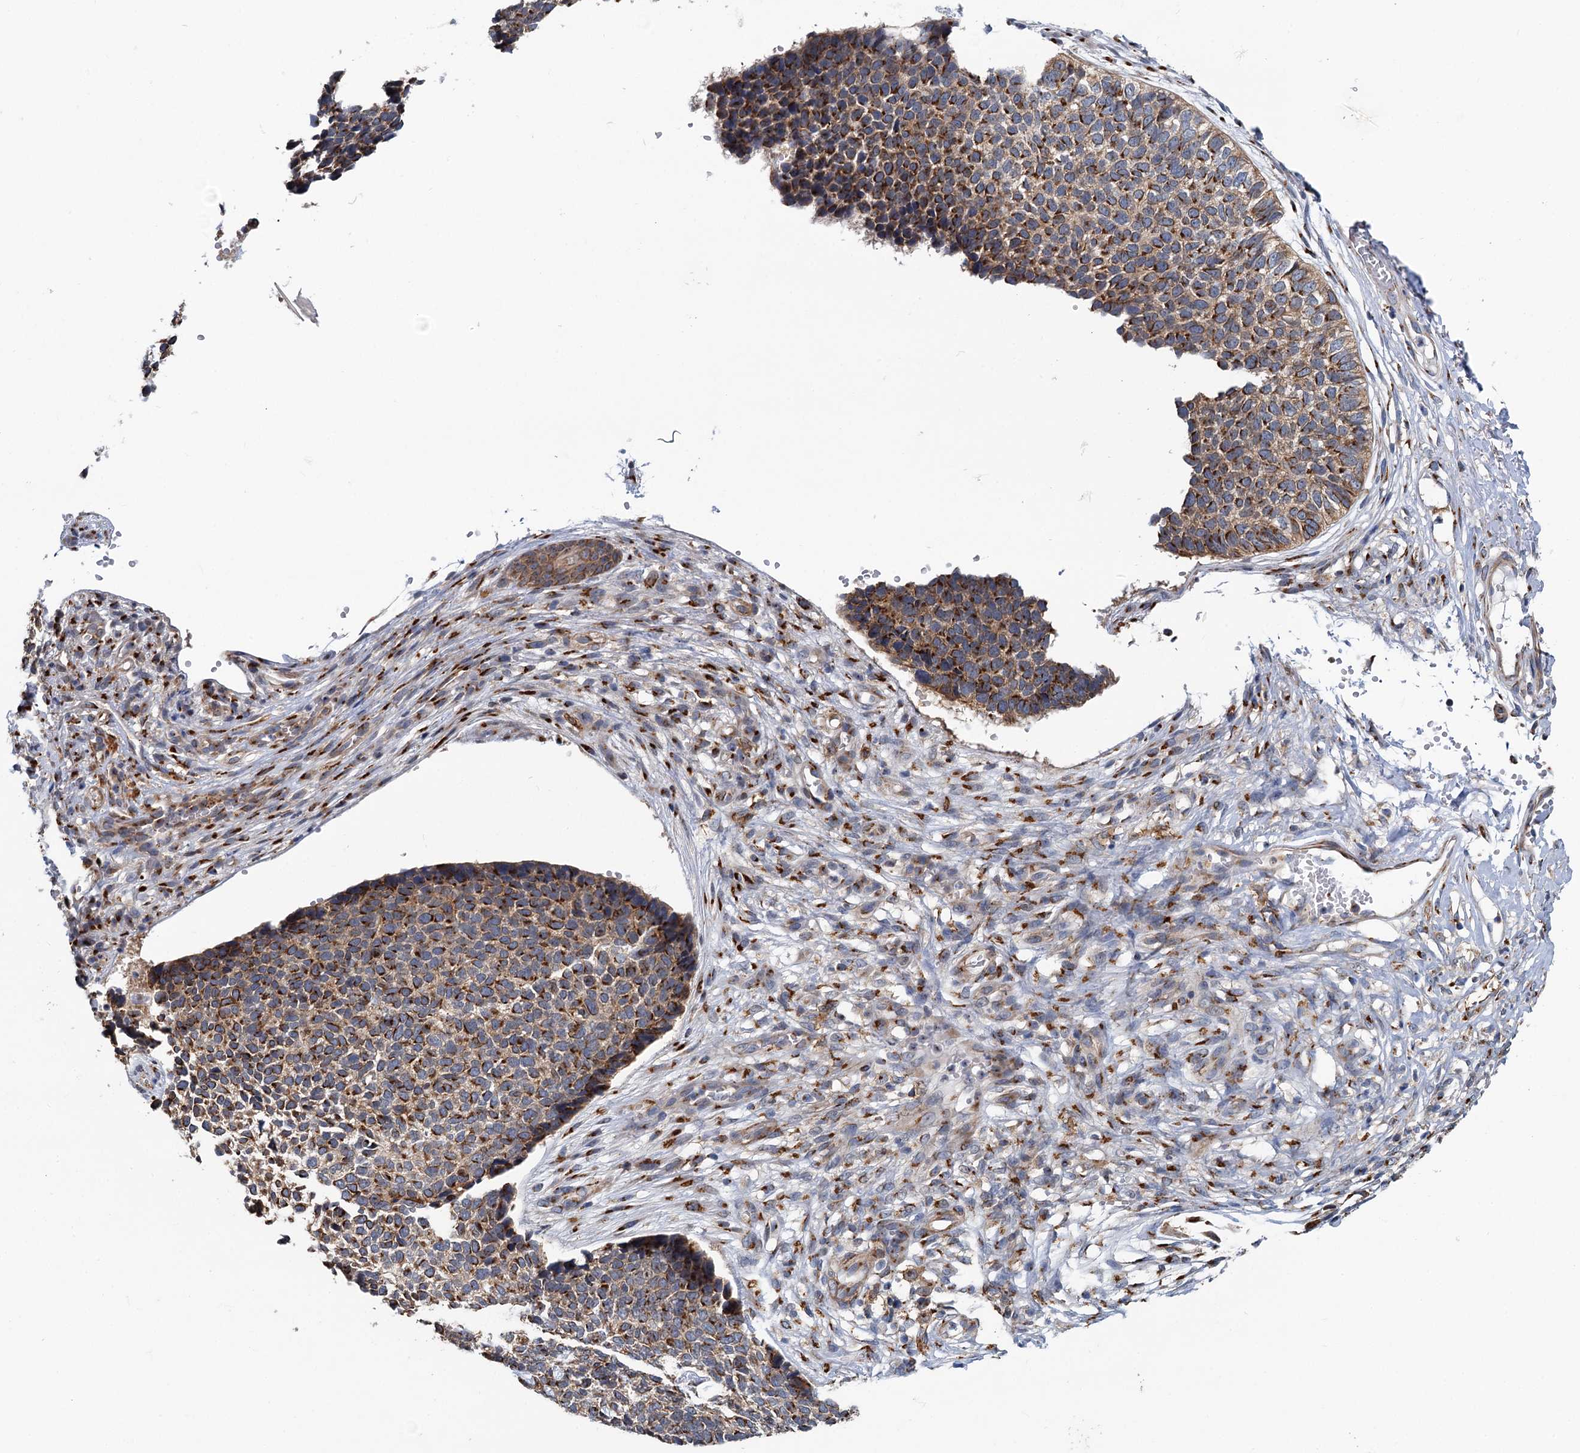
{"staining": {"intensity": "strong", "quantity": ">75%", "location": "cytoplasmic/membranous"}, "tissue": "skin cancer", "cell_type": "Tumor cells", "image_type": "cancer", "snomed": [{"axis": "morphology", "description": "Basal cell carcinoma"}, {"axis": "topography", "description": "Skin"}], "caption": "Strong cytoplasmic/membranous positivity for a protein is identified in about >75% of tumor cells of skin basal cell carcinoma using immunohistochemistry (IHC).", "gene": "BET1L", "patient": {"sex": "female", "age": 84}}